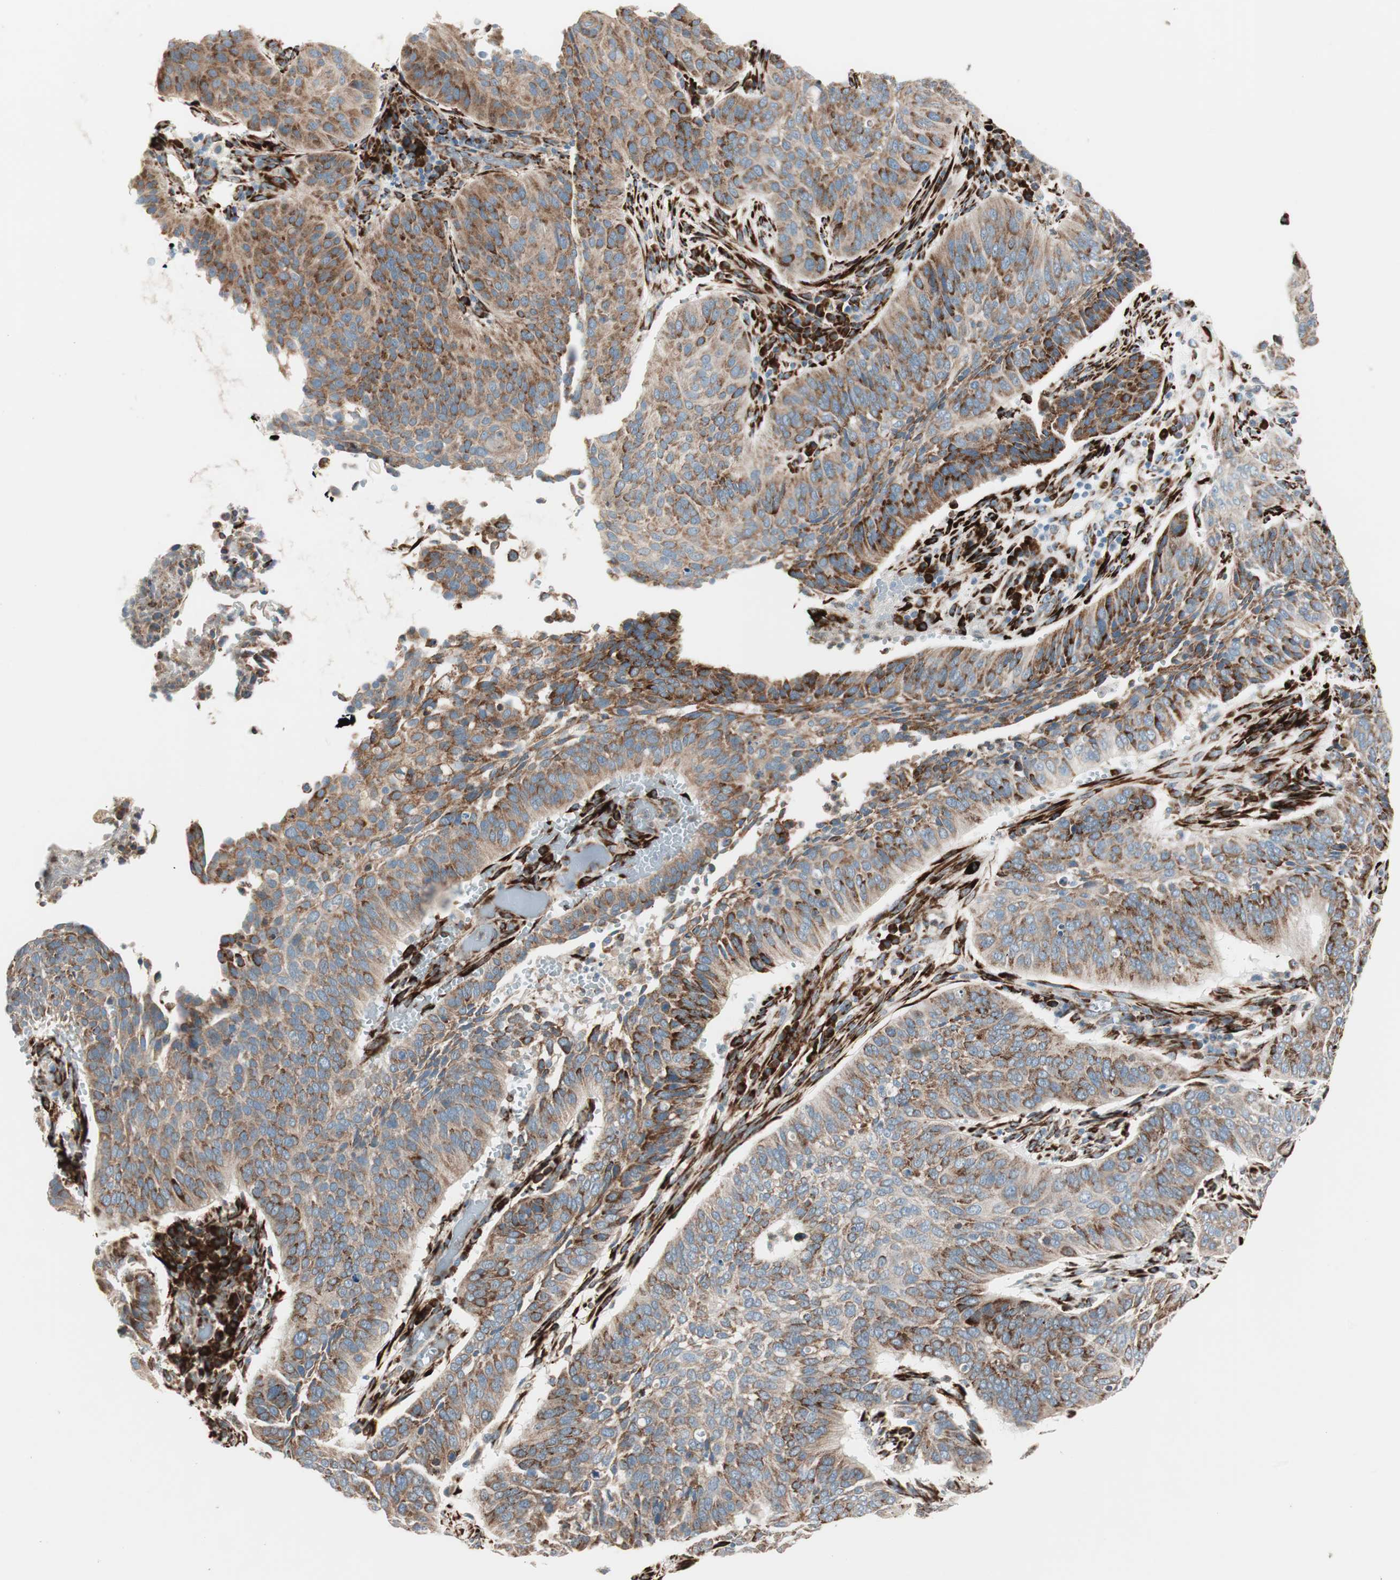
{"staining": {"intensity": "moderate", "quantity": ">75%", "location": "cytoplasmic/membranous"}, "tissue": "cervical cancer", "cell_type": "Tumor cells", "image_type": "cancer", "snomed": [{"axis": "morphology", "description": "Squamous cell carcinoma, NOS"}, {"axis": "topography", "description": "Cervix"}], "caption": "IHC photomicrograph of neoplastic tissue: cervical squamous cell carcinoma stained using immunohistochemistry (IHC) displays medium levels of moderate protein expression localized specifically in the cytoplasmic/membranous of tumor cells, appearing as a cytoplasmic/membranous brown color.", "gene": "P4HTM", "patient": {"sex": "female", "age": 39}}